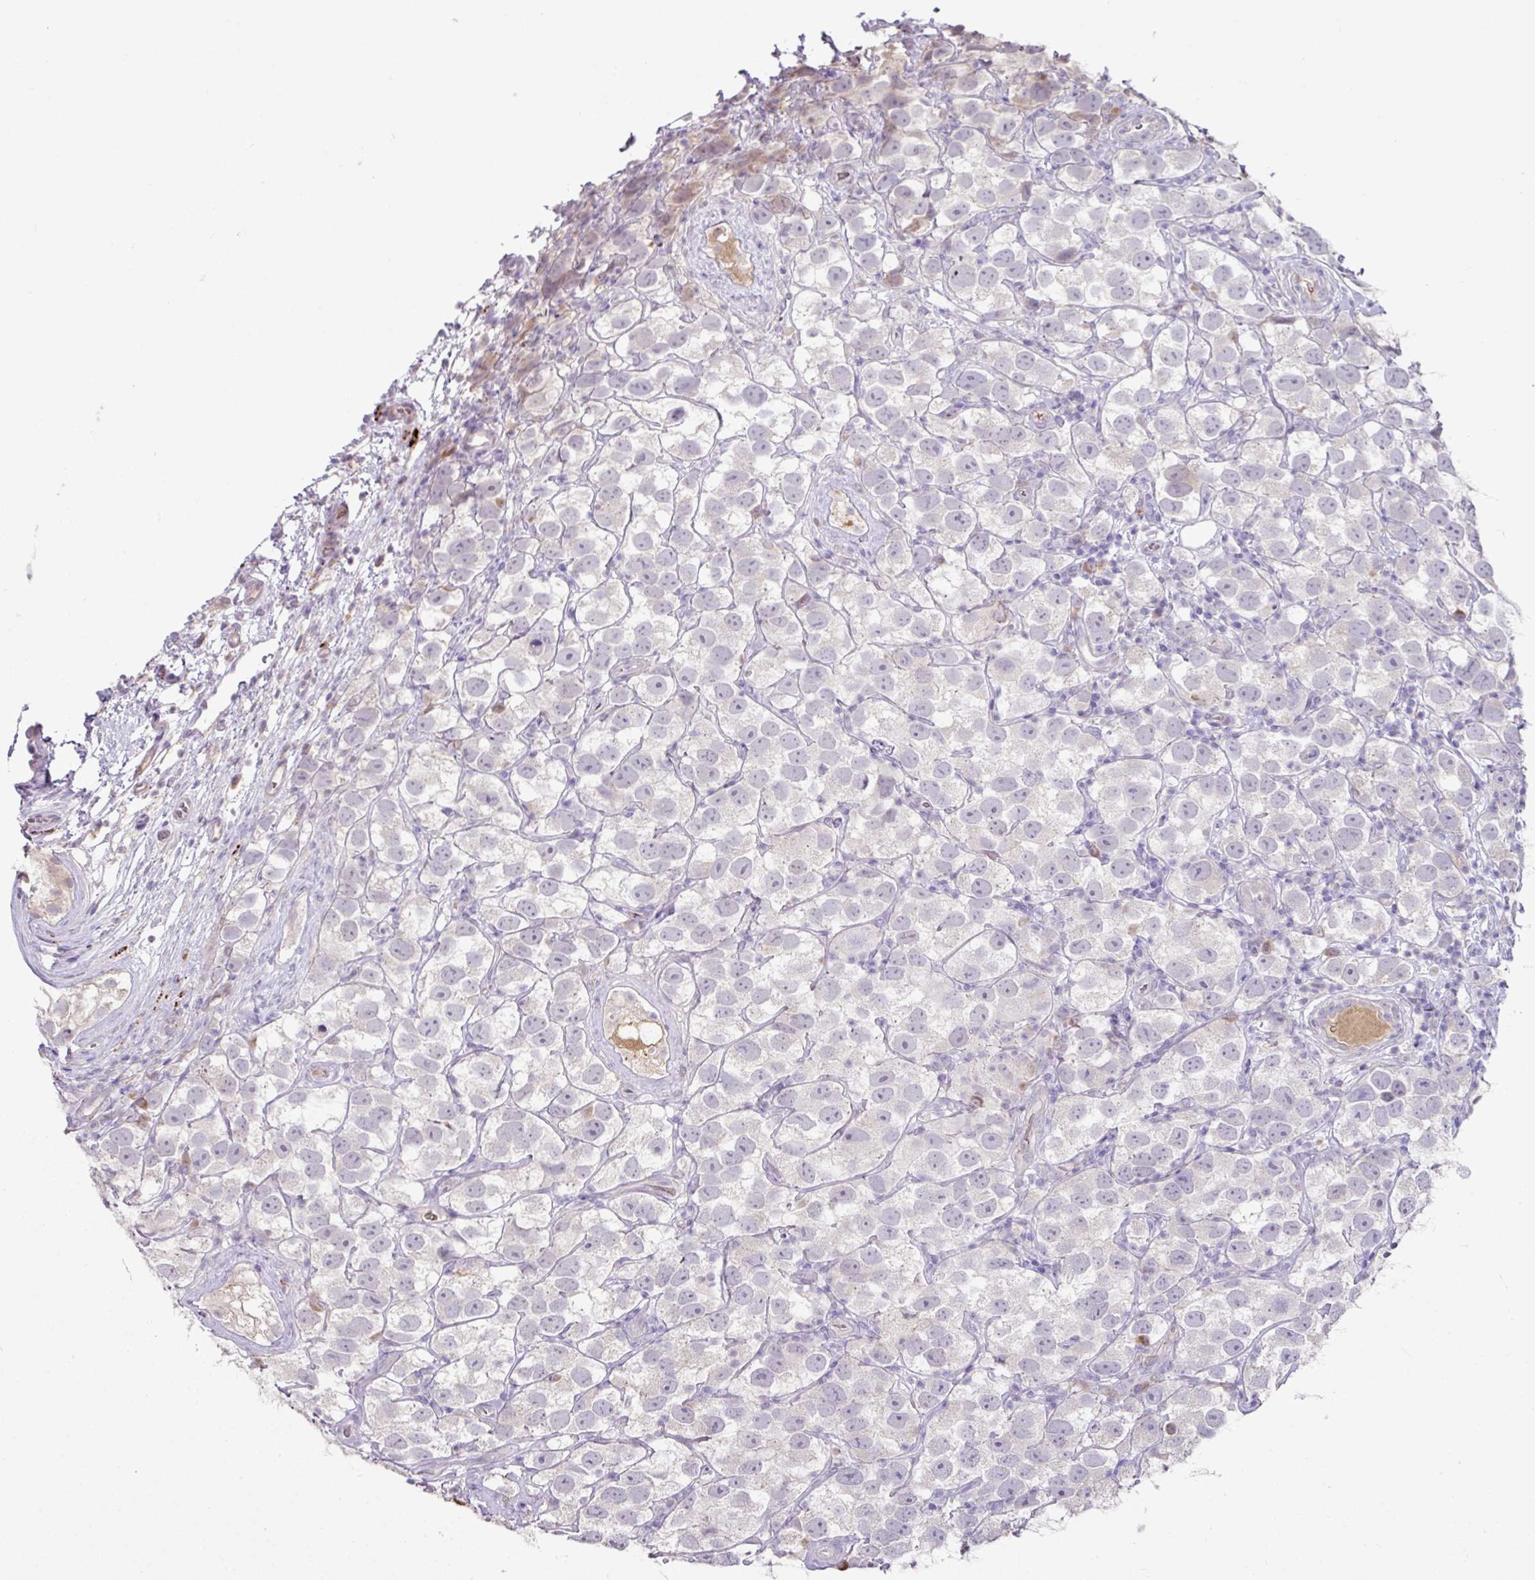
{"staining": {"intensity": "negative", "quantity": "none", "location": "none"}, "tissue": "testis cancer", "cell_type": "Tumor cells", "image_type": "cancer", "snomed": [{"axis": "morphology", "description": "Seminoma, NOS"}, {"axis": "topography", "description": "Testis"}], "caption": "Image shows no protein positivity in tumor cells of testis cancer tissue.", "gene": "PLEKHH3", "patient": {"sex": "male", "age": 26}}